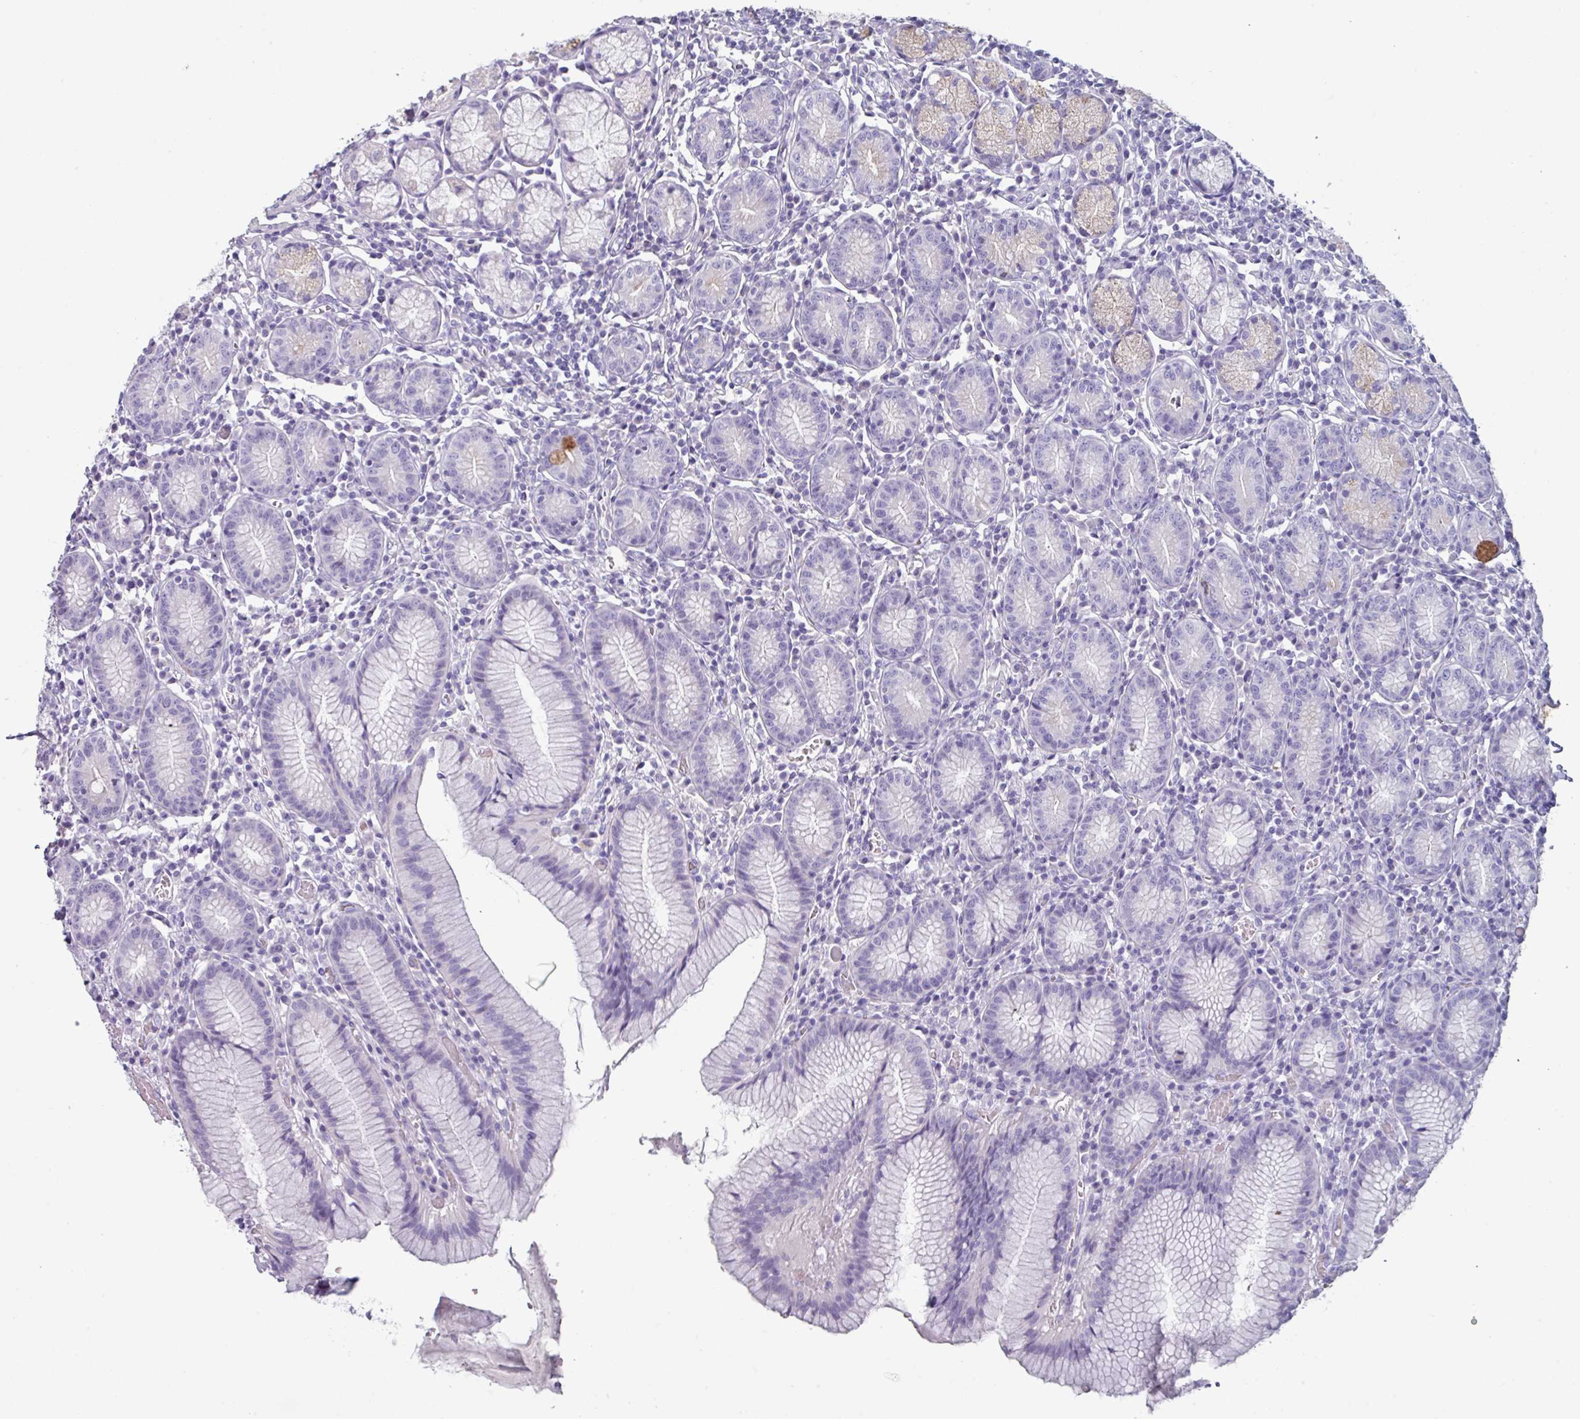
{"staining": {"intensity": "negative", "quantity": "none", "location": "none"}, "tissue": "stomach", "cell_type": "Glandular cells", "image_type": "normal", "snomed": [{"axis": "morphology", "description": "Normal tissue, NOS"}, {"axis": "topography", "description": "Stomach"}], "caption": "This photomicrograph is of benign stomach stained with IHC to label a protein in brown with the nuclei are counter-stained blue. There is no positivity in glandular cells.", "gene": "OR2T10", "patient": {"sex": "male", "age": 55}}